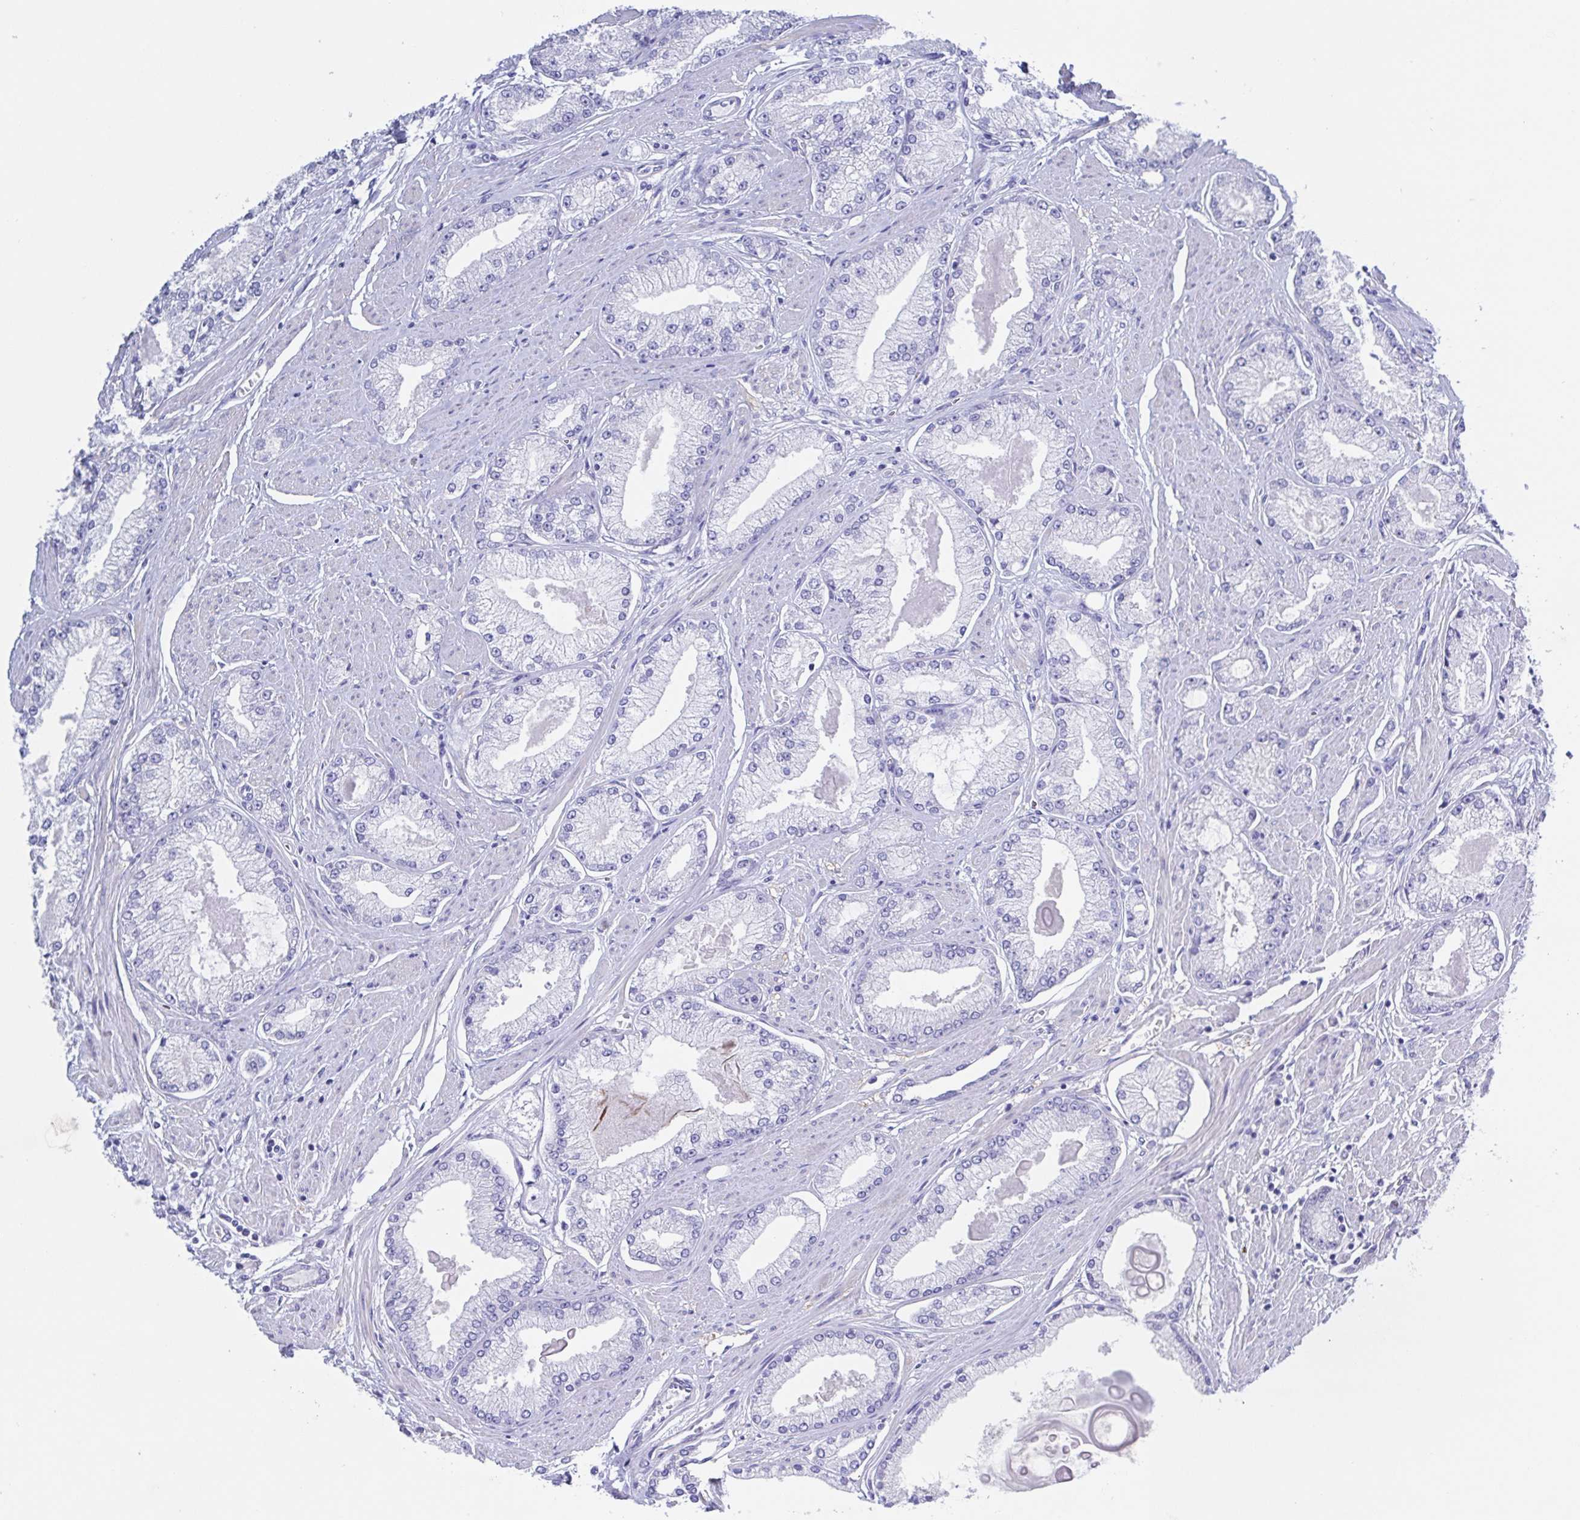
{"staining": {"intensity": "negative", "quantity": "none", "location": "none"}, "tissue": "prostate cancer", "cell_type": "Tumor cells", "image_type": "cancer", "snomed": [{"axis": "morphology", "description": "Adenocarcinoma, High grade"}, {"axis": "topography", "description": "Prostate"}], "caption": "Prostate cancer (adenocarcinoma (high-grade)) stained for a protein using immunohistochemistry (IHC) shows no expression tumor cells.", "gene": "MUCL3", "patient": {"sex": "male", "age": 68}}